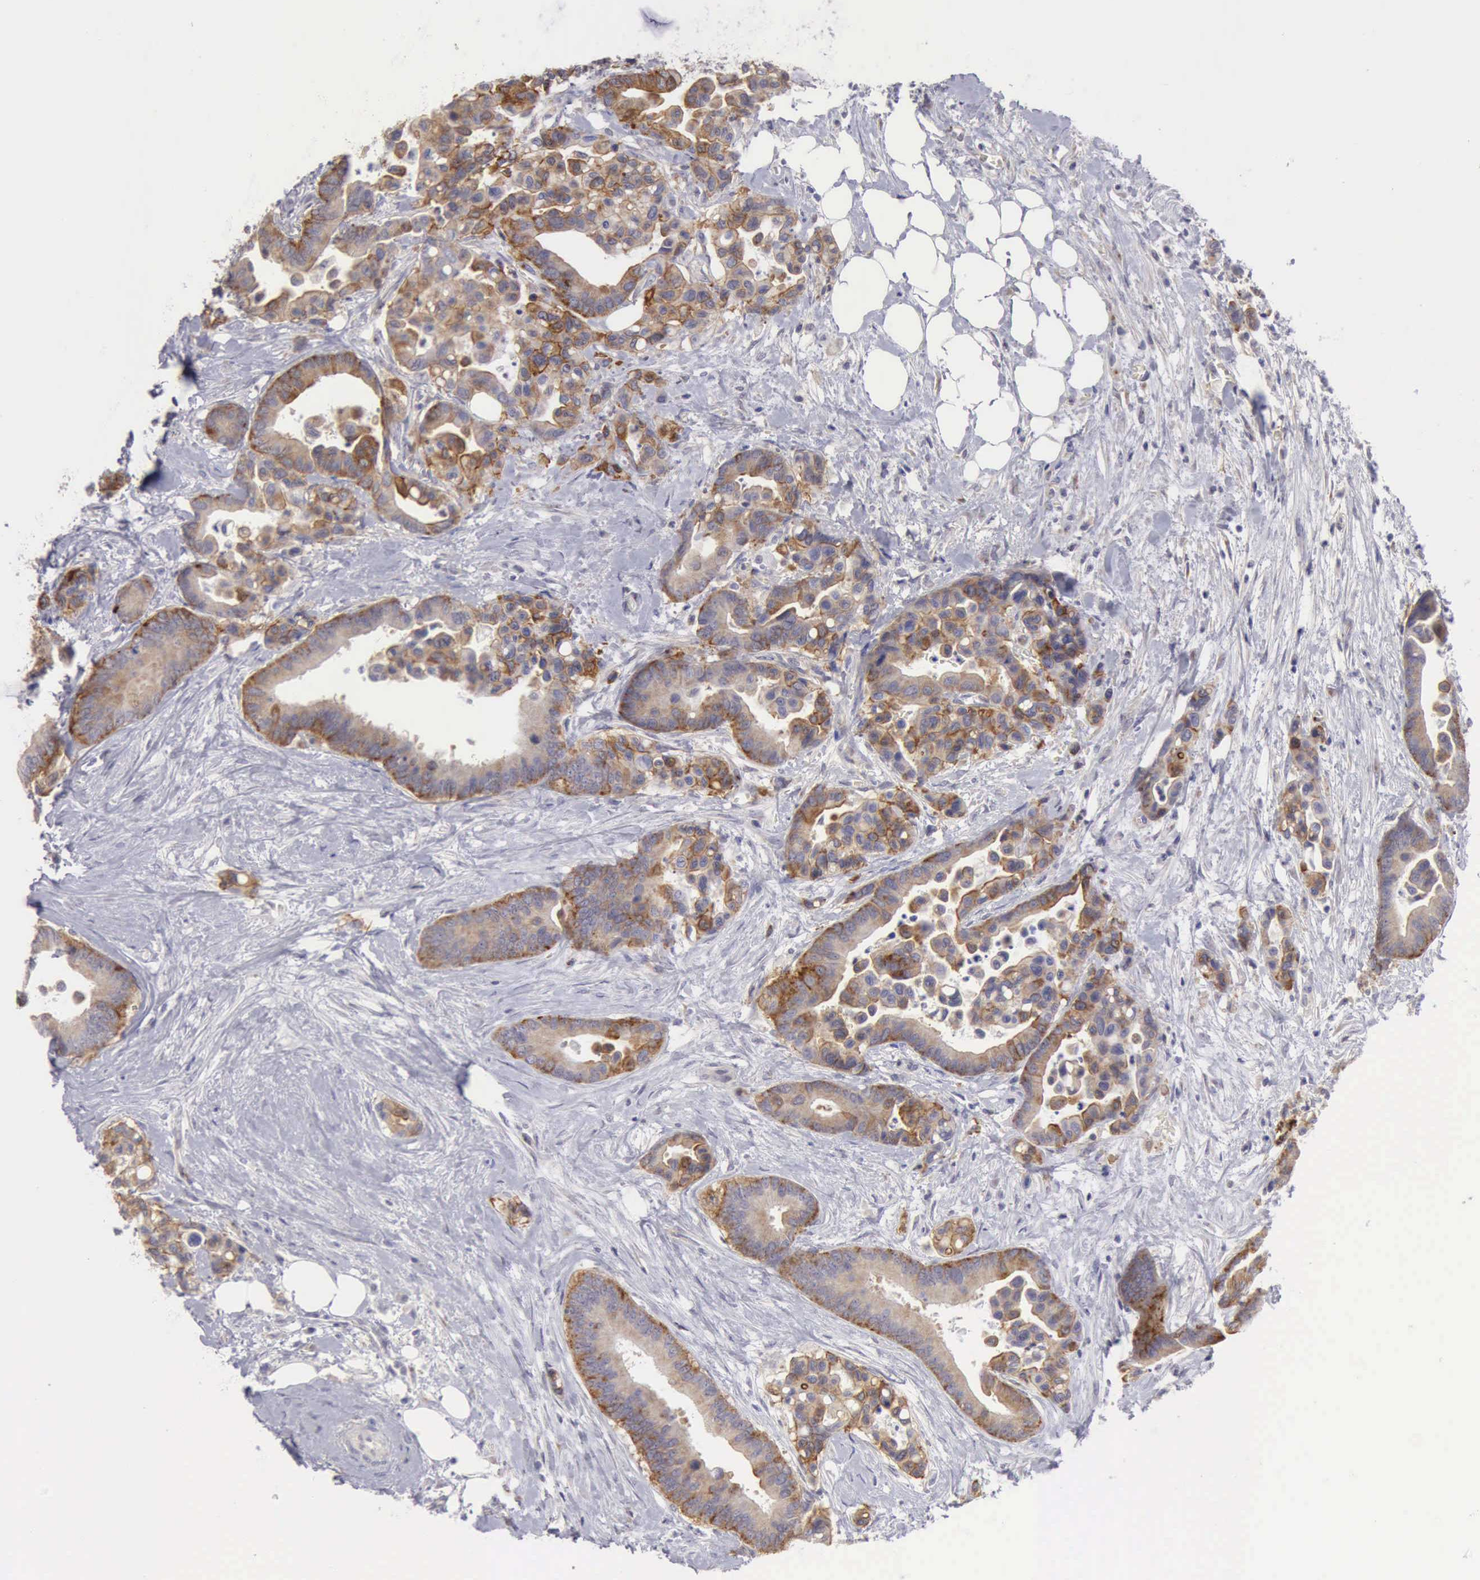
{"staining": {"intensity": "moderate", "quantity": ">75%", "location": "cytoplasmic/membranous"}, "tissue": "colorectal cancer", "cell_type": "Tumor cells", "image_type": "cancer", "snomed": [{"axis": "morphology", "description": "Adenocarcinoma, NOS"}, {"axis": "topography", "description": "Colon"}], "caption": "IHC of adenocarcinoma (colorectal) reveals medium levels of moderate cytoplasmic/membranous expression in about >75% of tumor cells.", "gene": "TFRC", "patient": {"sex": "male", "age": 82}}